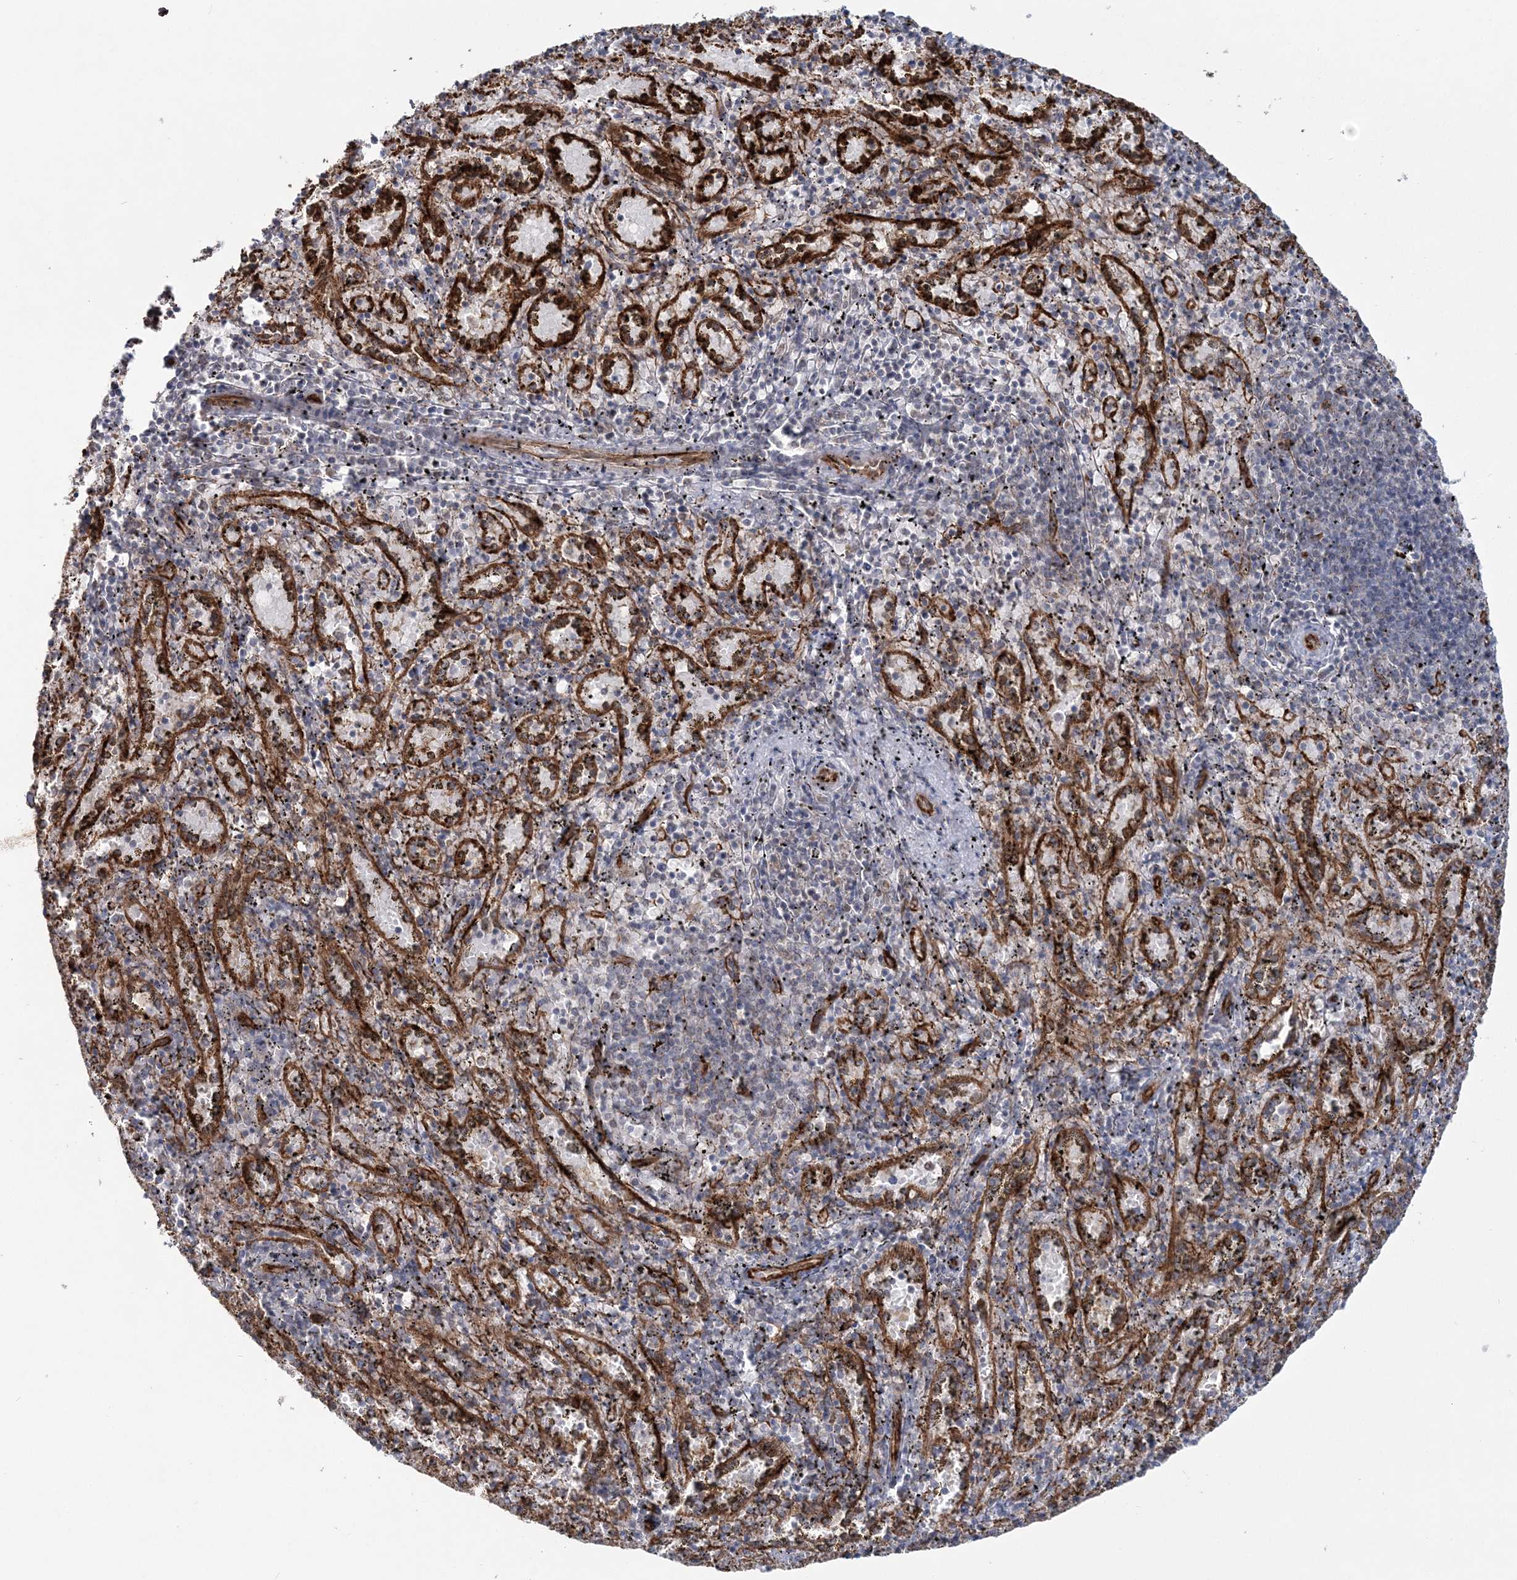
{"staining": {"intensity": "negative", "quantity": "none", "location": "none"}, "tissue": "spleen", "cell_type": "Cells in red pulp", "image_type": "normal", "snomed": [{"axis": "morphology", "description": "Normal tissue, NOS"}, {"axis": "topography", "description": "Spleen"}], "caption": "High power microscopy micrograph of an IHC histopathology image of normal spleen, revealing no significant staining in cells in red pulp. The staining was performed using DAB to visualize the protein expression in brown, while the nuclei were stained in blue with hematoxylin (Magnification: 20x).", "gene": "AFAP1L2", "patient": {"sex": "male", "age": 11}}